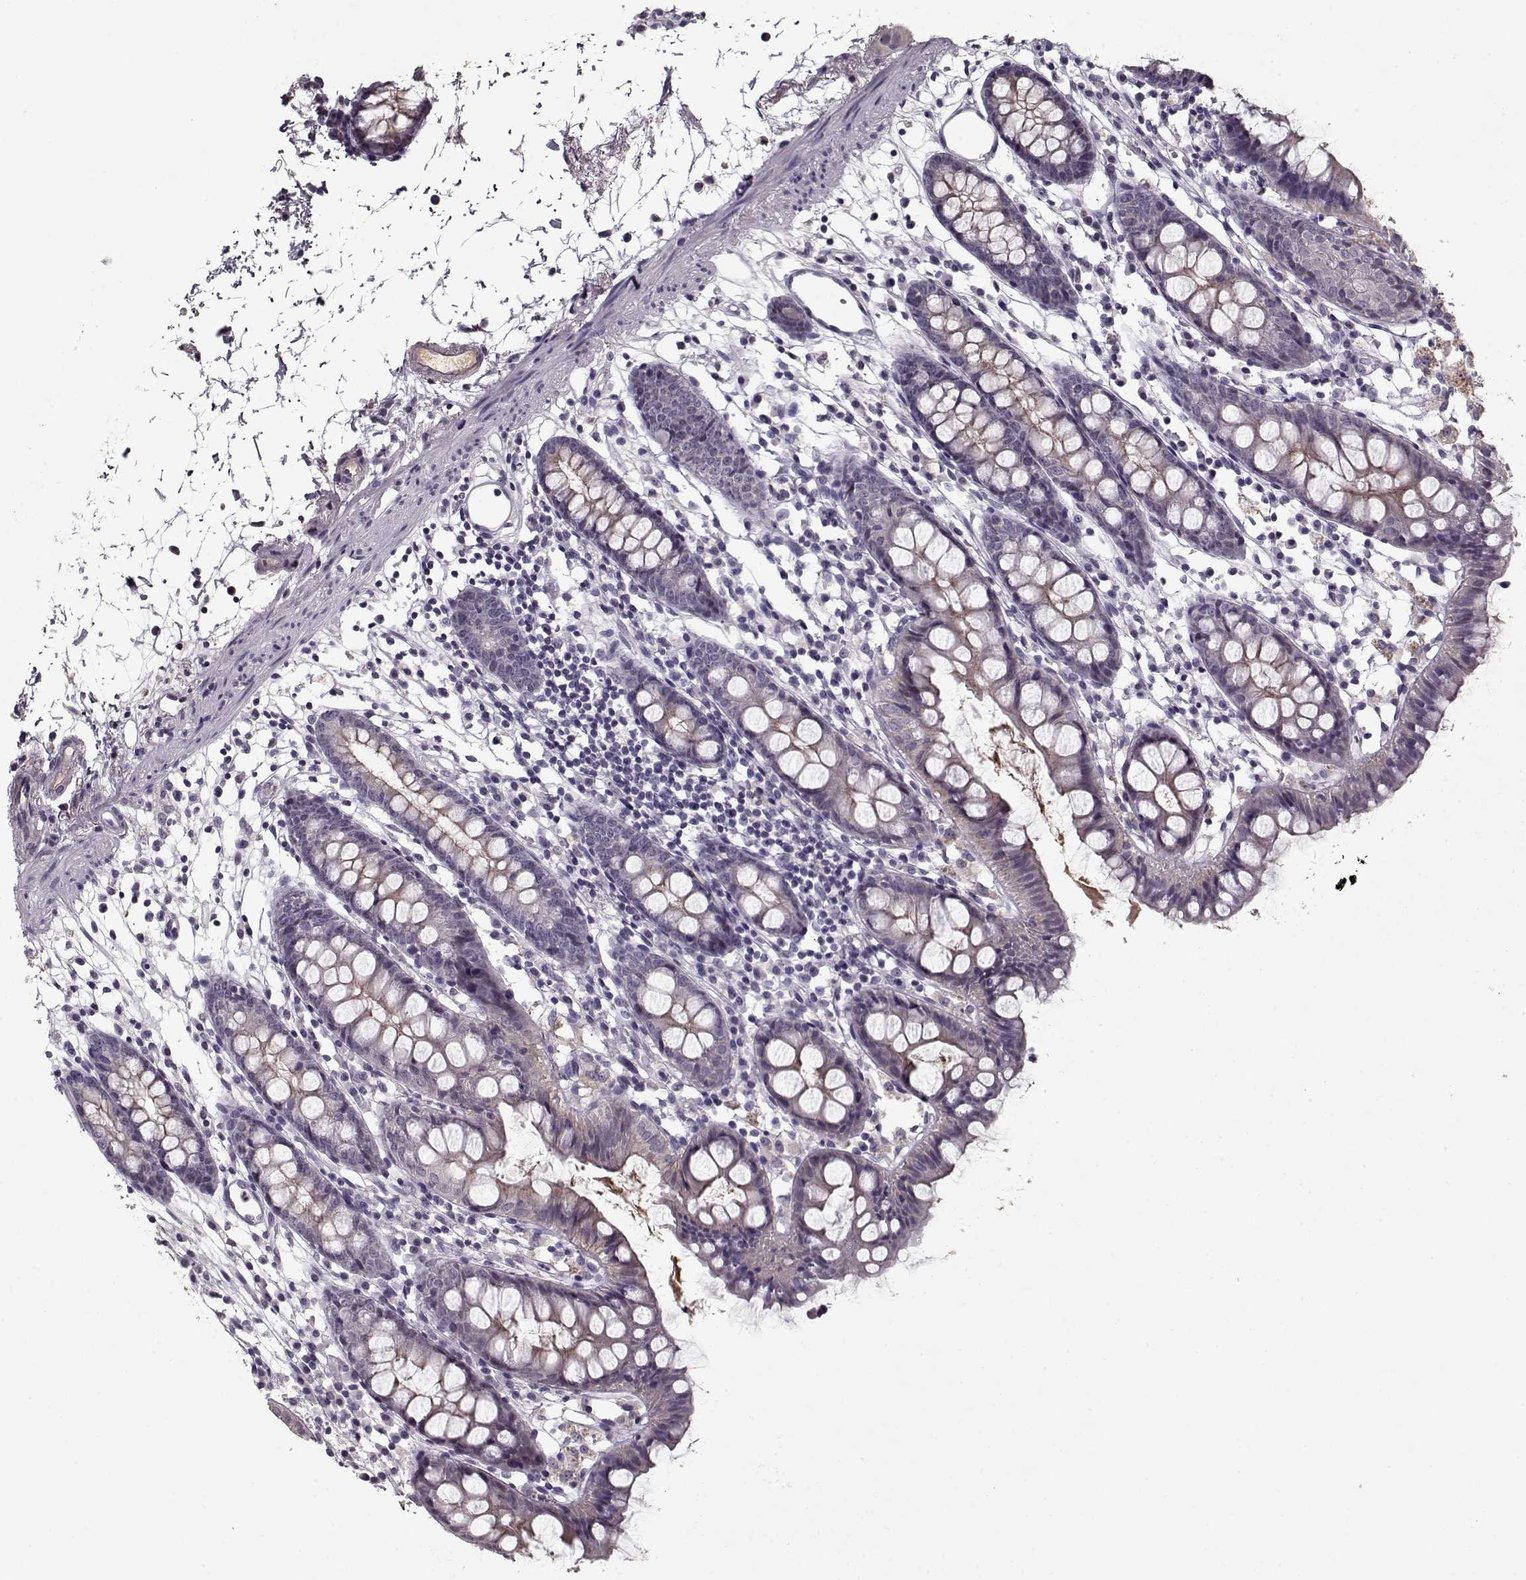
{"staining": {"intensity": "negative", "quantity": "none", "location": "none"}, "tissue": "colon", "cell_type": "Endothelial cells", "image_type": "normal", "snomed": [{"axis": "morphology", "description": "Normal tissue, NOS"}, {"axis": "topography", "description": "Colon"}], "caption": "Photomicrograph shows no protein staining in endothelial cells of benign colon.", "gene": "AFM", "patient": {"sex": "female", "age": 84}}